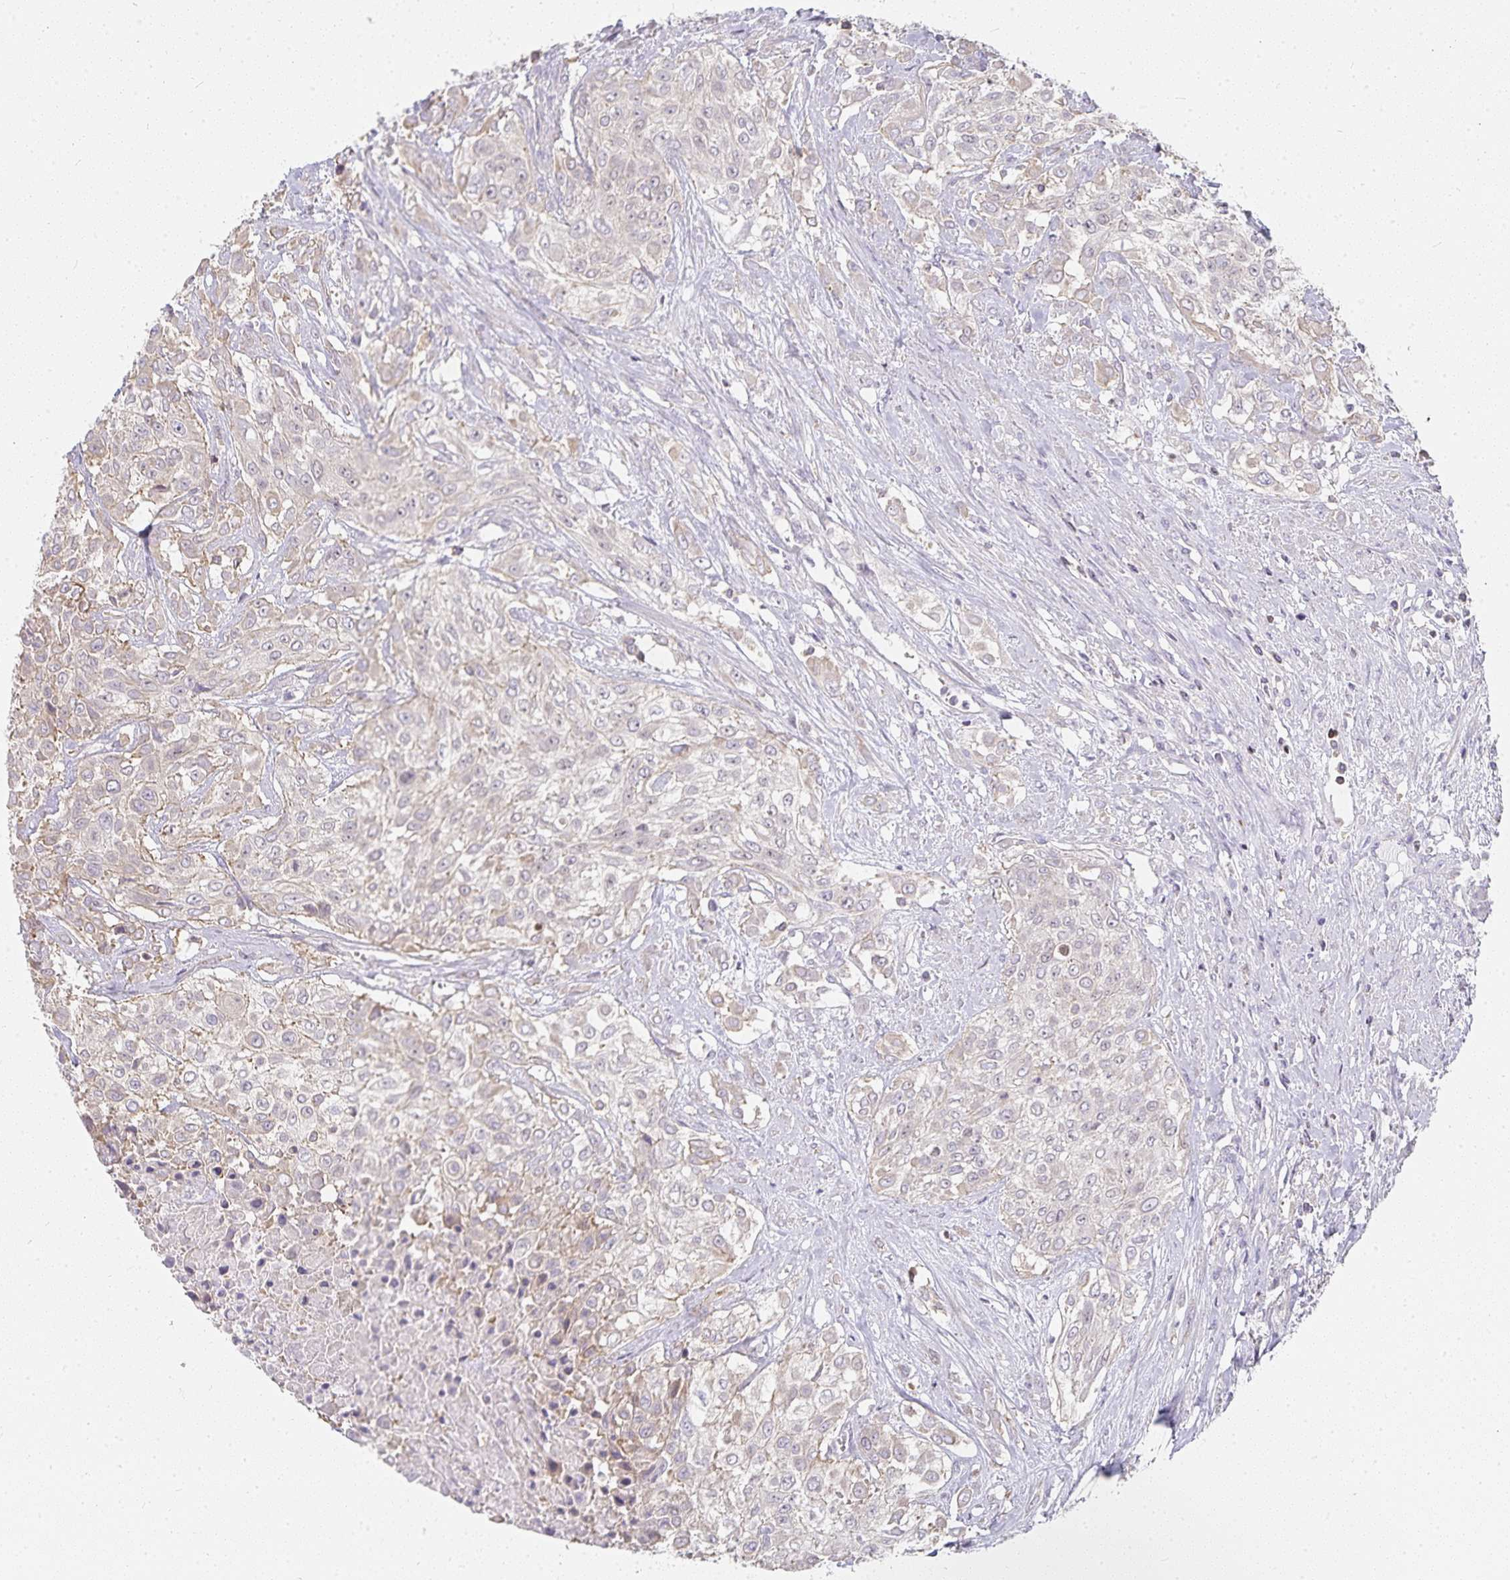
{"staining": {"intensity": "weak", "quantity": "<25%", "location": "cytoplasmic/membranous"}, "tissue": "urothelial cancer", "cell_type": "Tumor cells", "image_type": "cancer", "snomed": [{"axis": "morphology", "description": "Urothelial carcinoma, High grade"}, {"axis": "topography", "description": "Urinary bladder"}], "caption": "Micrograph shows no protein expression in tumor cells of urothelial cancer tissue.", "gene": "GATA3", "patient": {"sex": "male", "age": 57}}